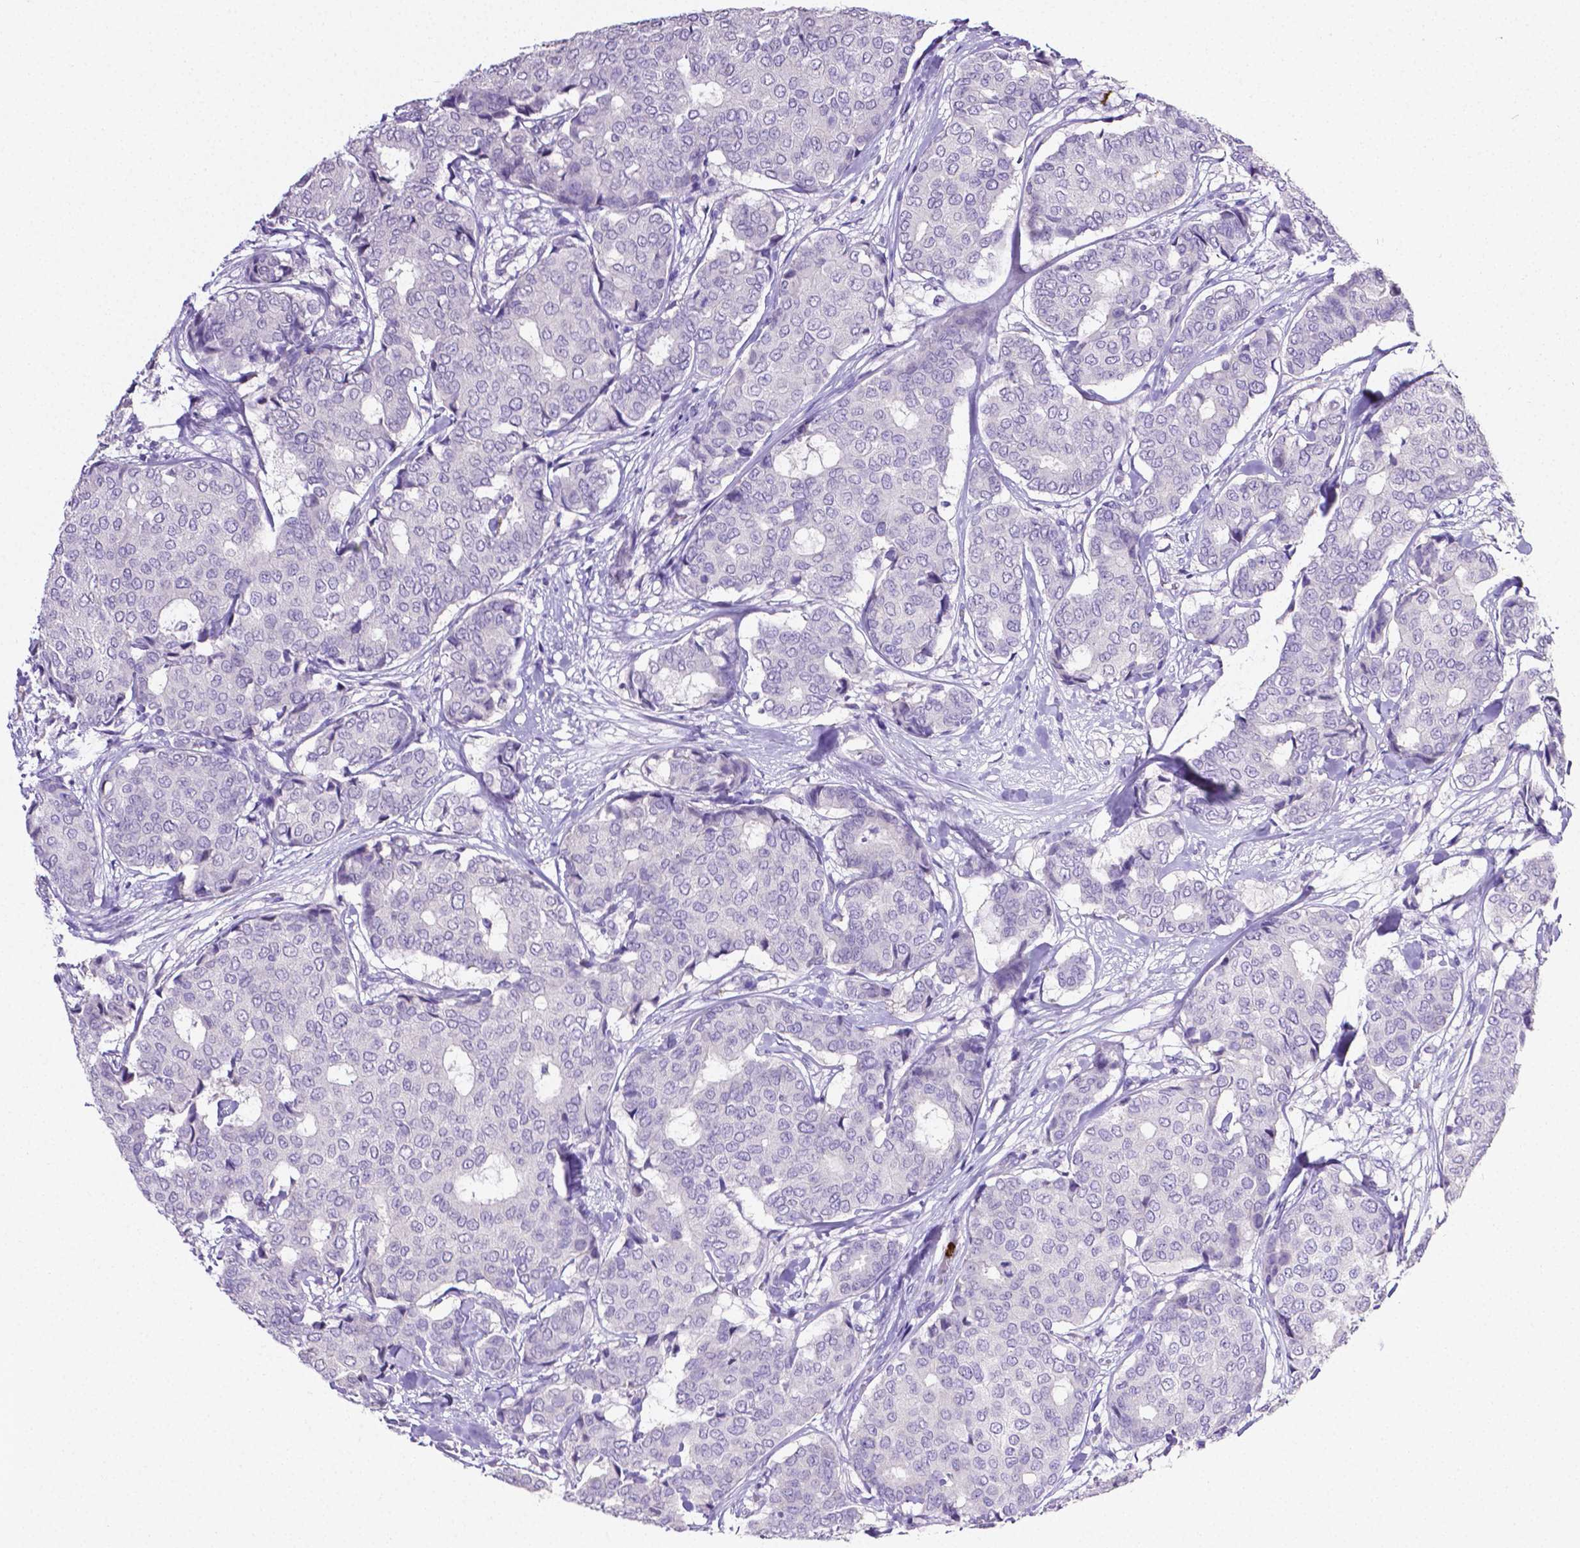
{"staining": {"intensity": "negative", "quantity": "none", "location": "none"}, "tissue": "breast cancer", "cell_type": "Tumor cells", "image_type": "cancer", "snomed": [{"axis": "morphology", "description": "Duct carcinoma"}, {"axis": "topography", "description": "Breast"}], "caption": "Immunohistochemical staining of human breast cancer (invasive ductal carcinoma) shows no significant expression in tumor cells. (DAB (3,3'-diaminobenzidine) immunohistochemistry, high magnification).", "gene": "MMP9", "patient": {"sex": "female", "age": 75}}